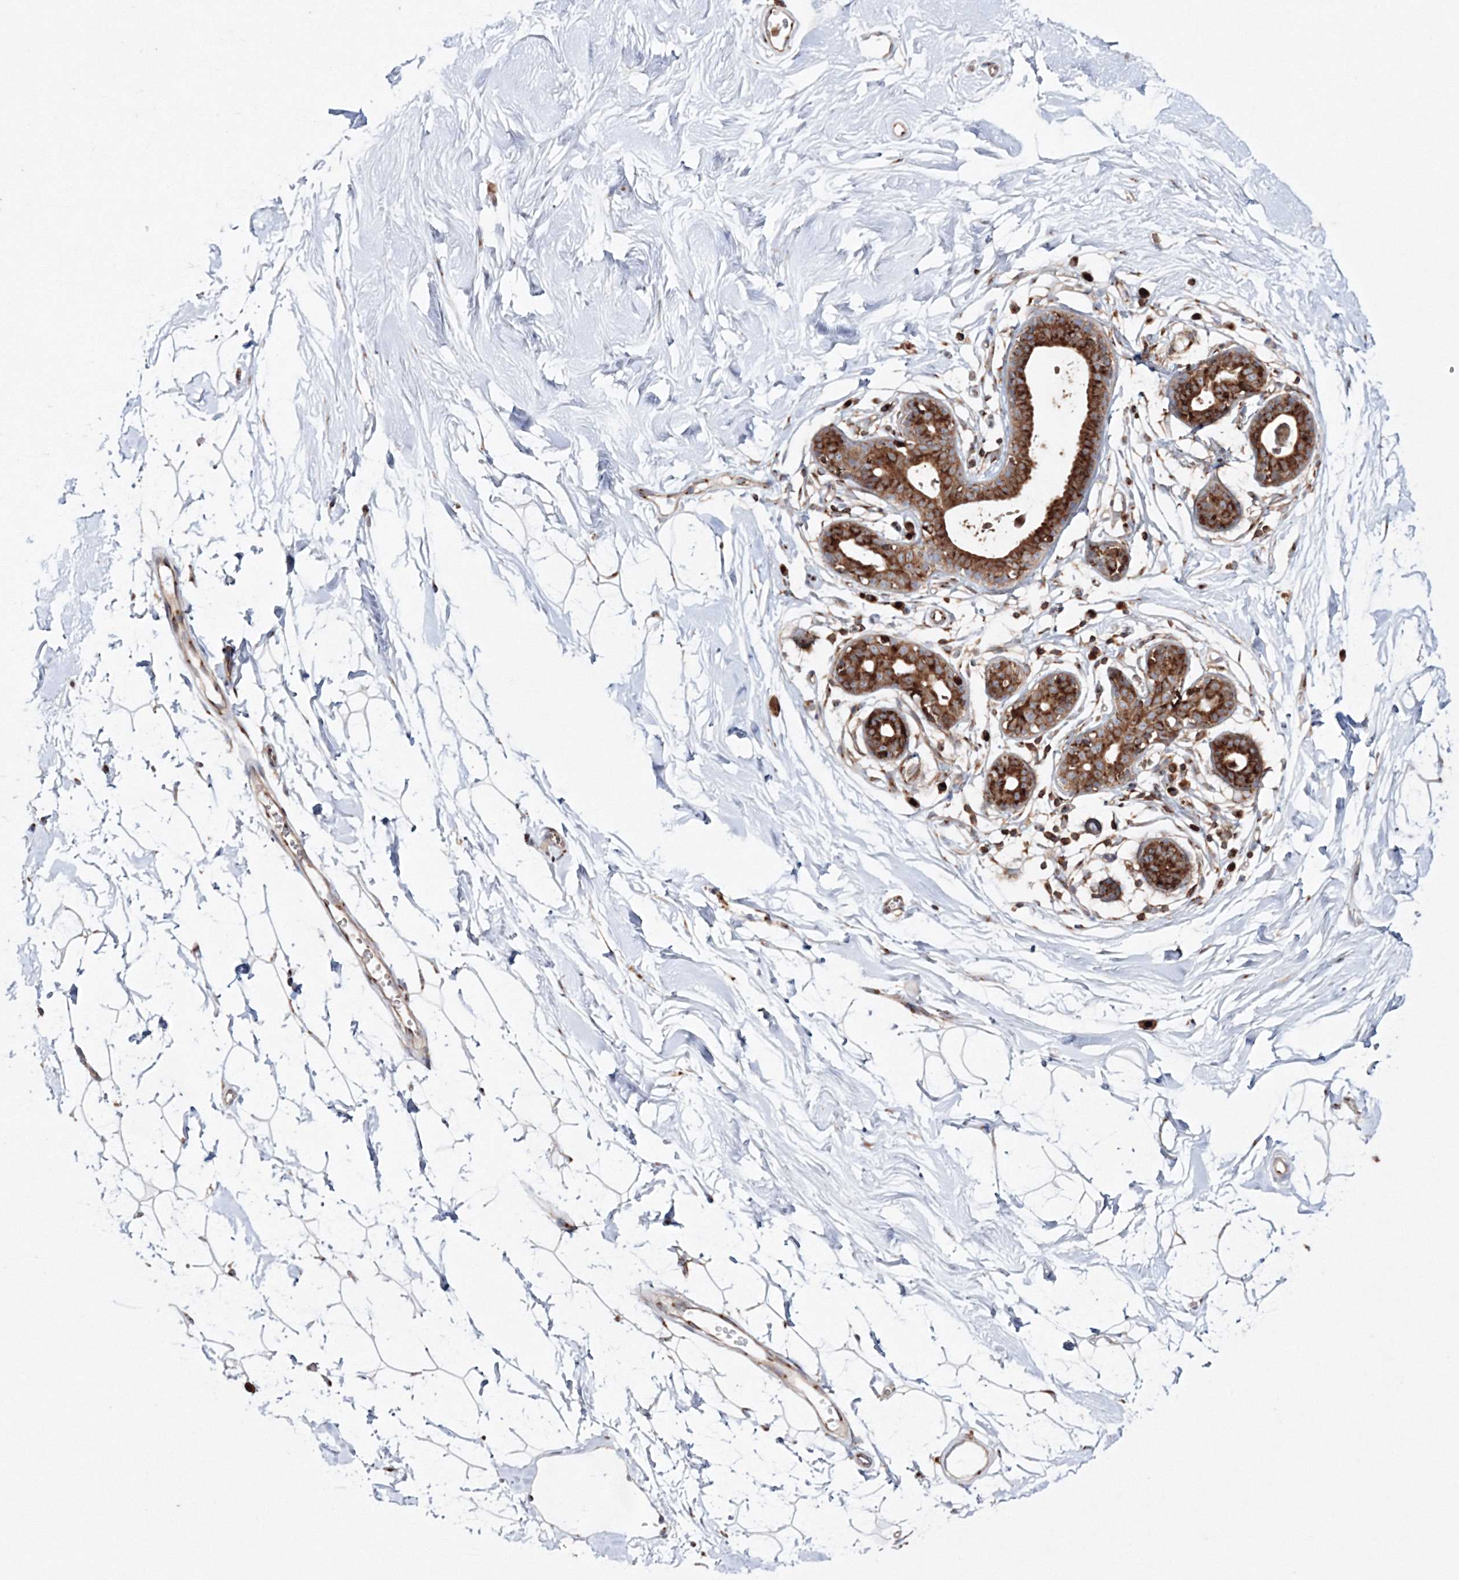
{"staining": {"intensity": "moderate", "quantity": "<25%", "location": "cytoplasmic/membranous"}, "tissue": "breast", "cell_type": "Adipocytes", "image_type": "normal", "snomed": [{"axis": "morphology", "description": "Normal tissue, NOS"}, {"axis": "topography", "description": "Breast"}], "caption": "Immunohistochemical staining of normal human breast reveals <25% levels of moderate cytoplasmic/membranous protein expression in about <25% of adipocytes. The protein of interest is shown in brown color, while the nuclei are stained blue.", "gene": "ARCN1", "patient": {"sex": "female", "age": 26}}